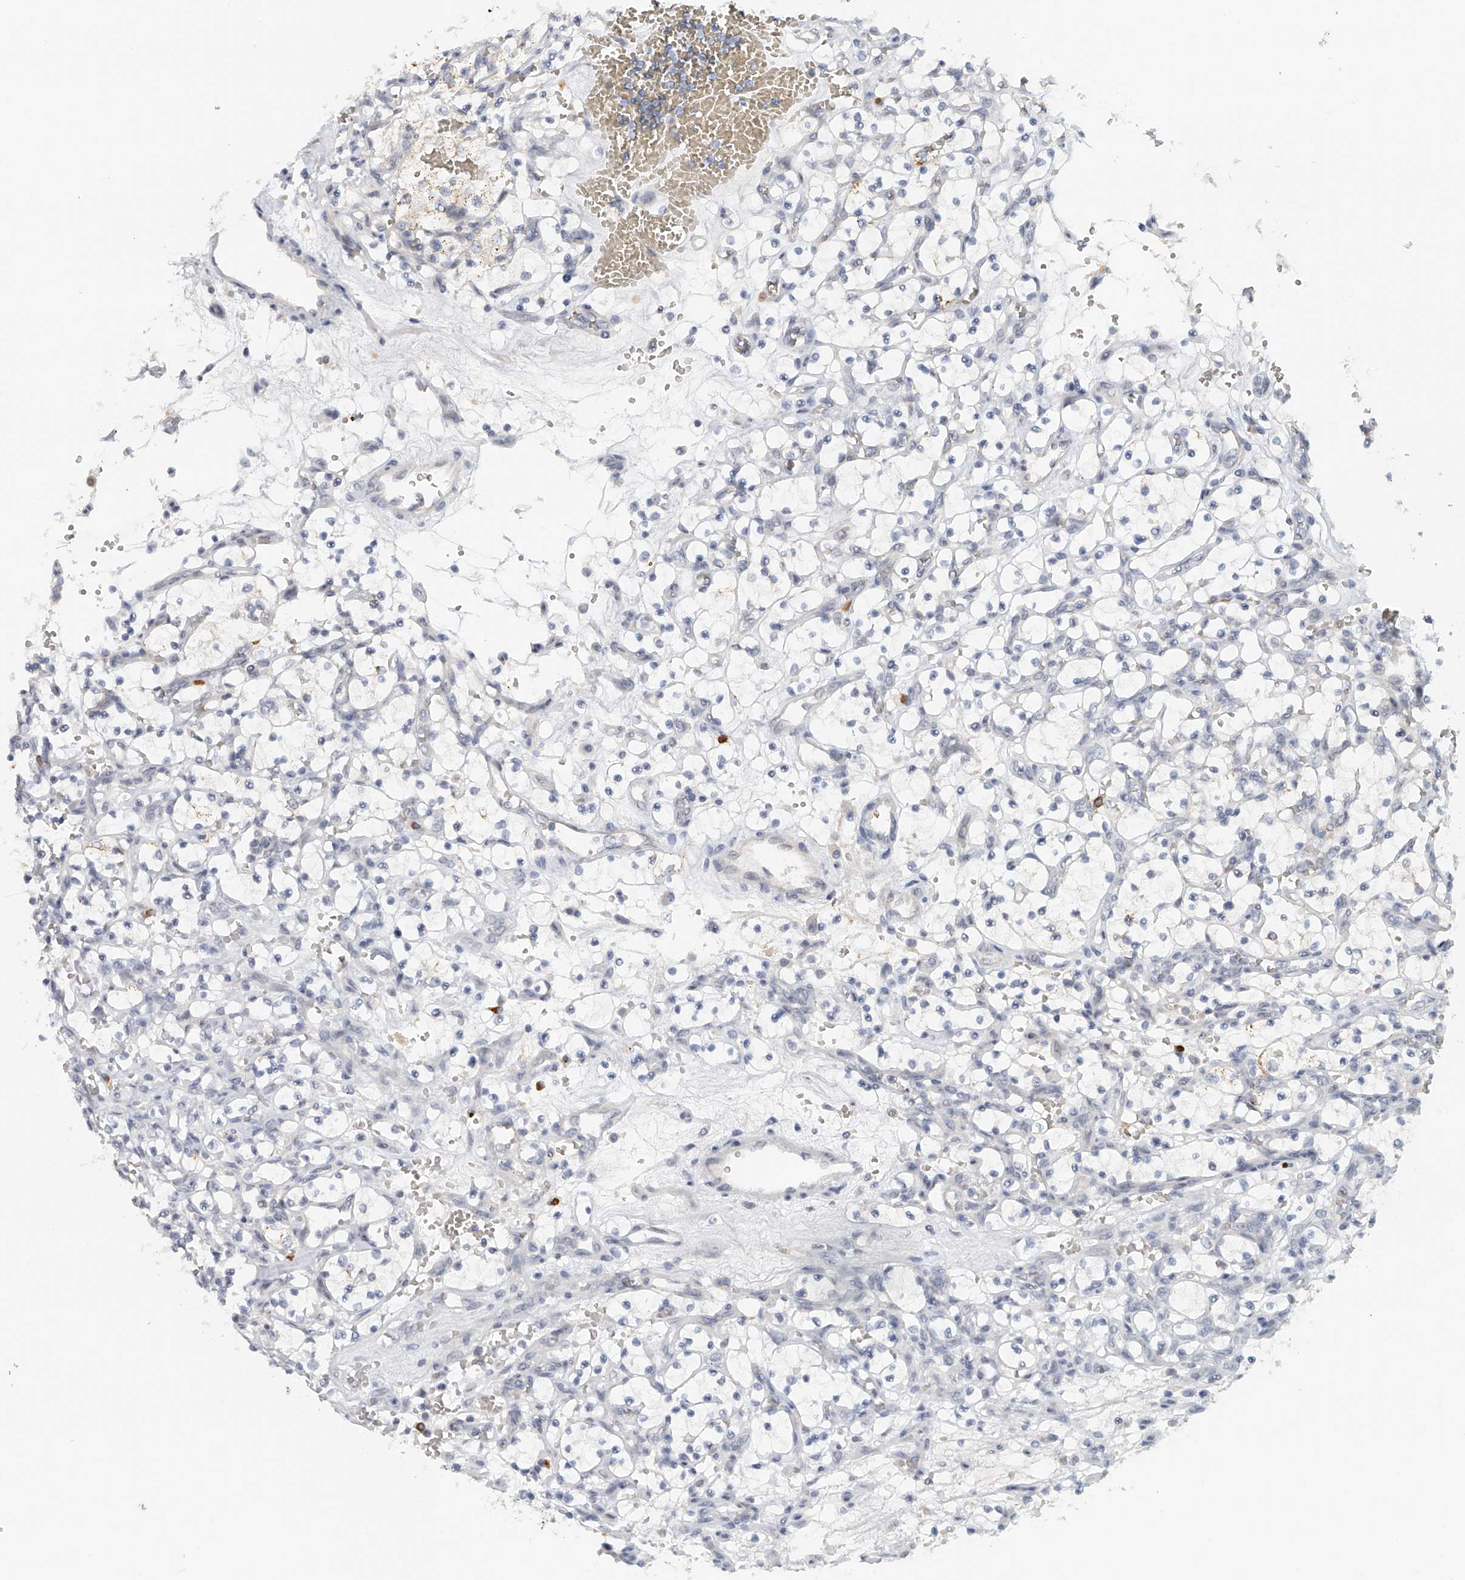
{"staining": {"intensity": "moderate", "quantity": "25%-75%", "location": "cytoplasmic/membranous"}, "tissue": "renal cancer", "cell_type": "Tumor cells", "image_type": "cancer", "snomed": [{"axis": "morphology", "description": "Adenocarcinoma, NOS"}, {"axis": "topography", "description": "Kidney"}], "caption": "This is a histology image of IHC staining of renal cancer (adenocarcinoma), which shows moderate staining in the cytoplasmic/membranous of tumor cells.", "gene": "DDX43", "patient": {"sex": "female", "age": 69}}